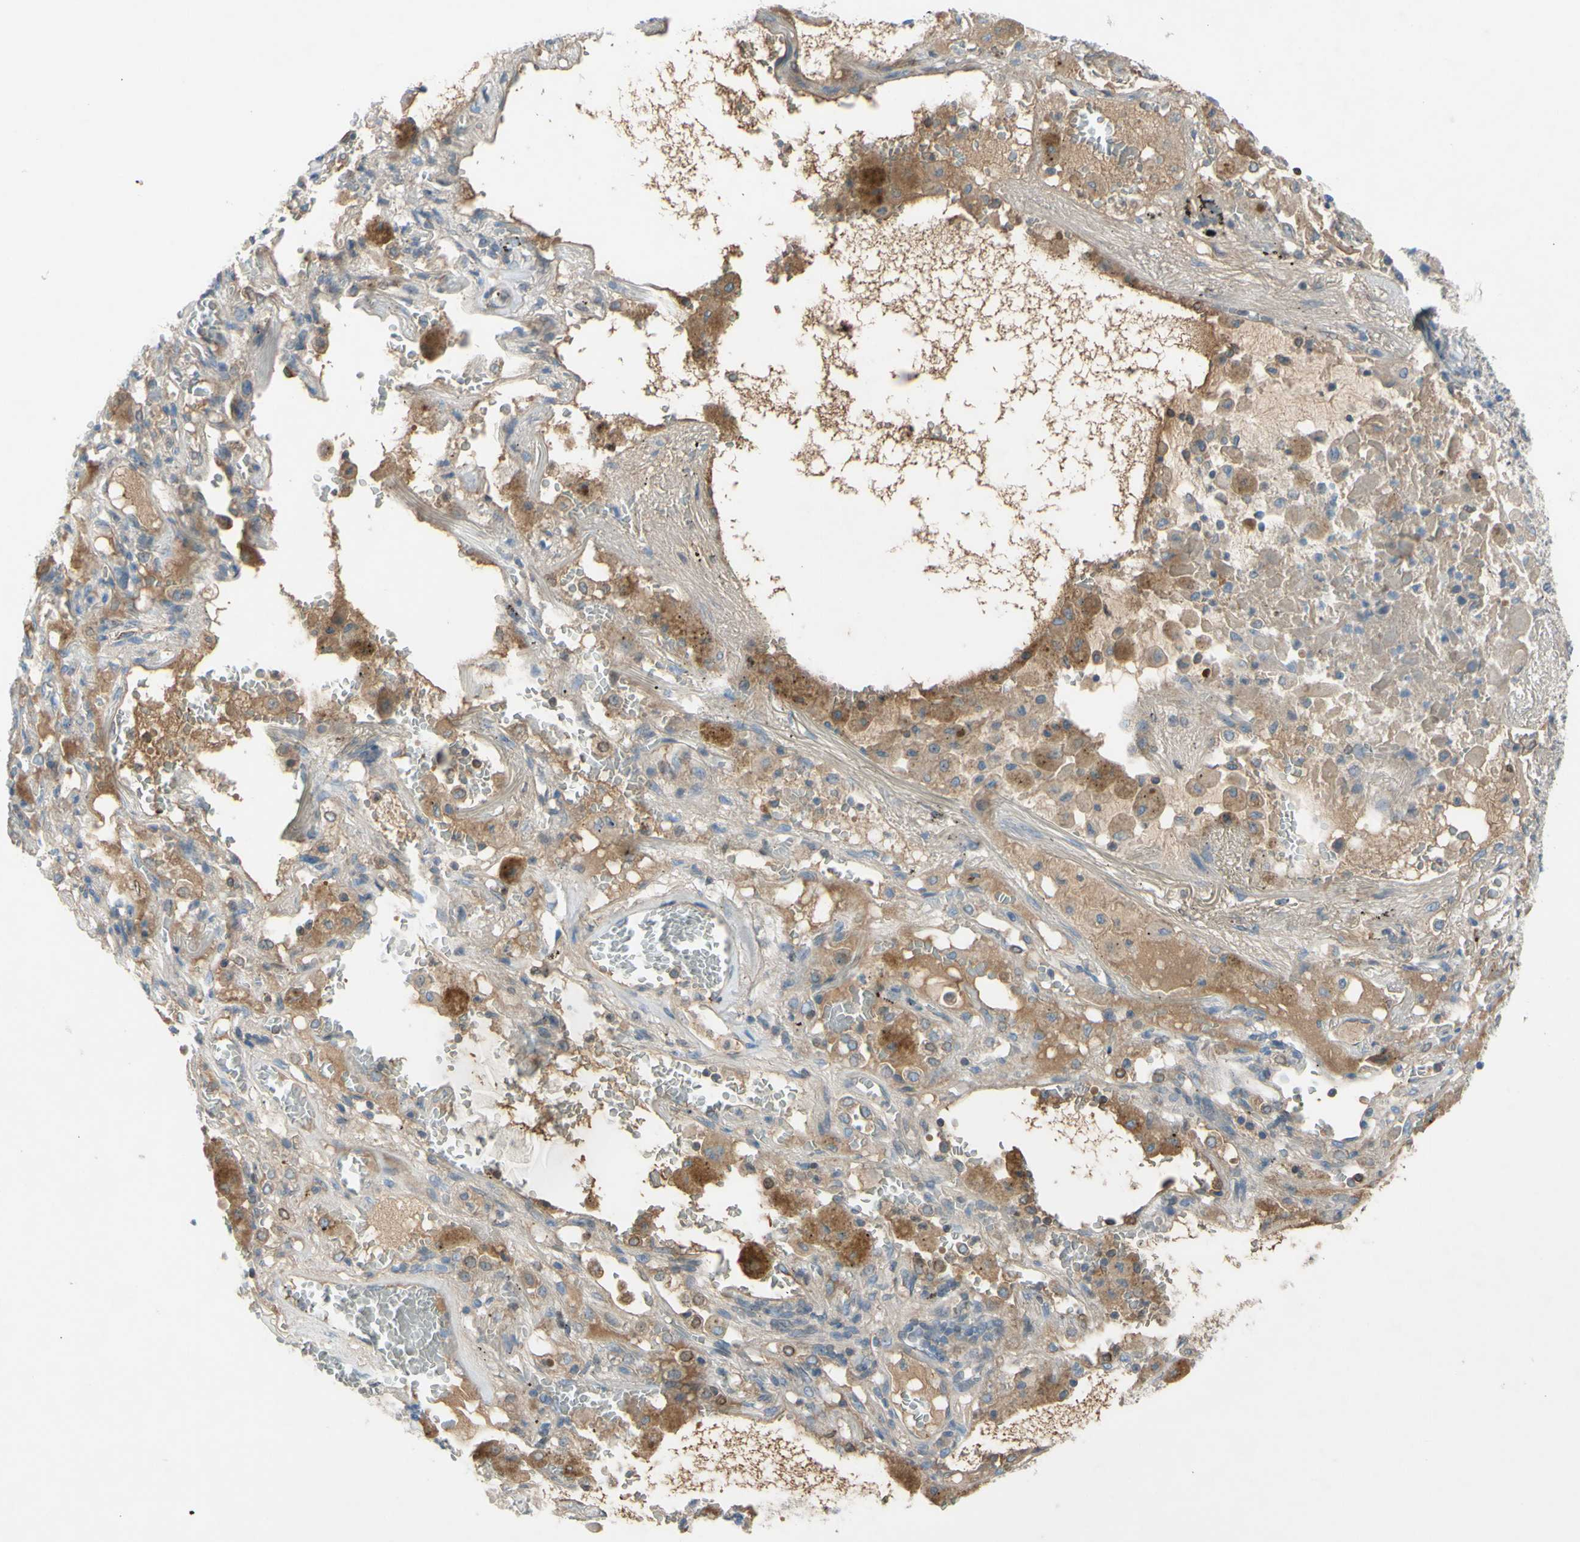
{"staining": {"intensity": "moderate", "quantity": "25%-75%", "location": "cytoplasmic/membranous"}, "tissue": "lung cancer", "cell_type": "Tumor cells", "image_type": "cancer", "snomed": [{"axis": "morphology", "description": "Squamous cell carcinoma, NOS"}, {"axis": "topography", "description": "Lung"}], "caption": "A high-resolution histopathology image shows immunohistochemistry (IHC) staining of squamous cell carcinoma (lung), which displays moderate cytoplasmic/membranous expression in approximately 25%-75% of tumor cells.", "gene": "ATRN", "patient": {"sex": "male", "age": 57}}